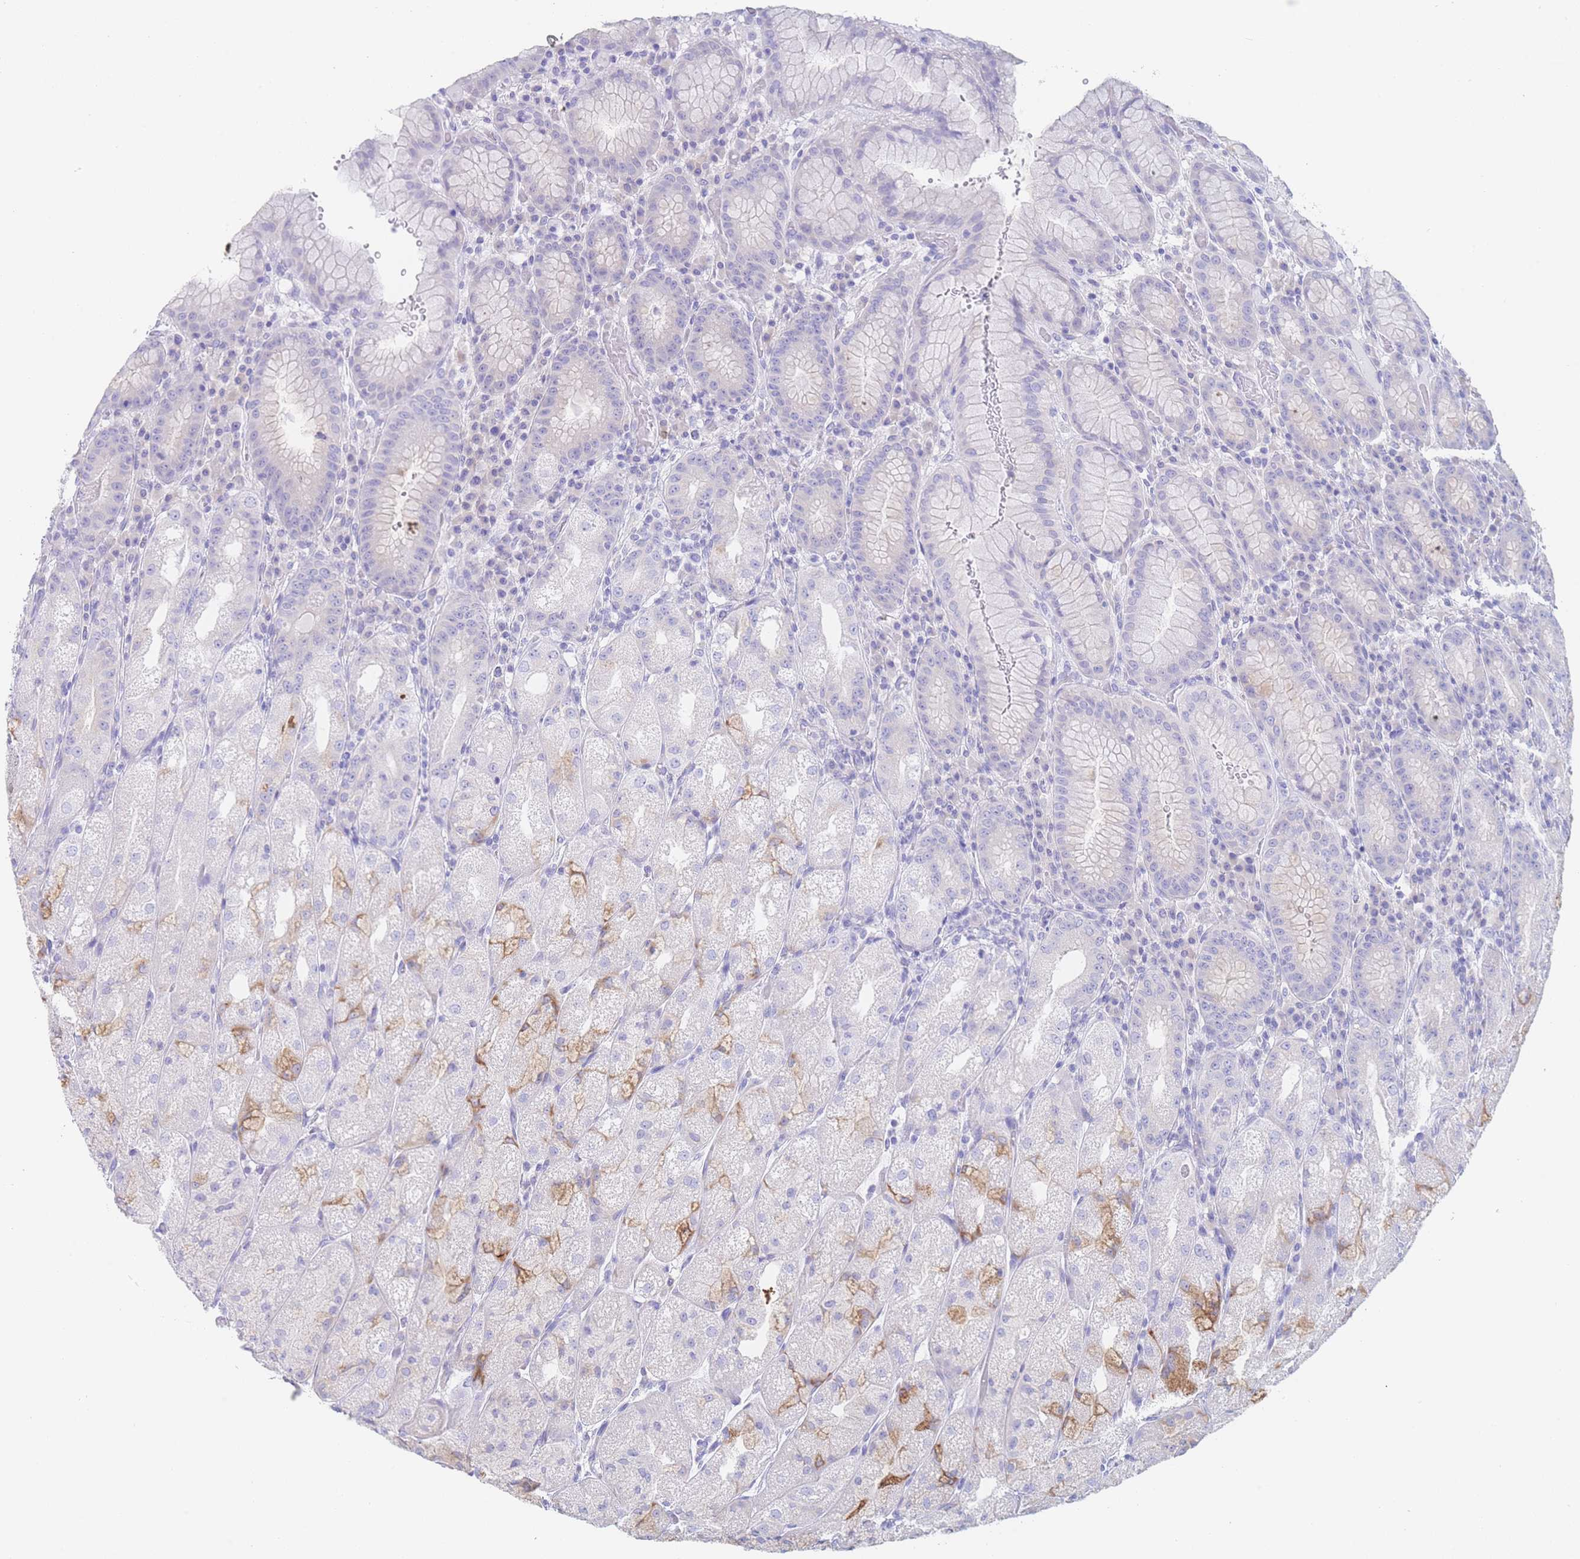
{"staining": {"intensity": "moderate", "quantity": "25%-75%", "location": "cytoplasmic/membranous"}, "tissue": "stomach", "cell_type": "Glandular cells", "image_type": "normal", "snomed": [{"axis": "morphology", "description": "Normal tissue, NOS"}, {"axis": "topography", "description": "Stomach, upper"}], "caption": "Protein staining of normal stomach displays moderate cytoplasmic/membranous positivity in about 25%-75% of glandular cells.", "gene": "LZTFL1", "patient": {"sex": "male", "age": 52}}